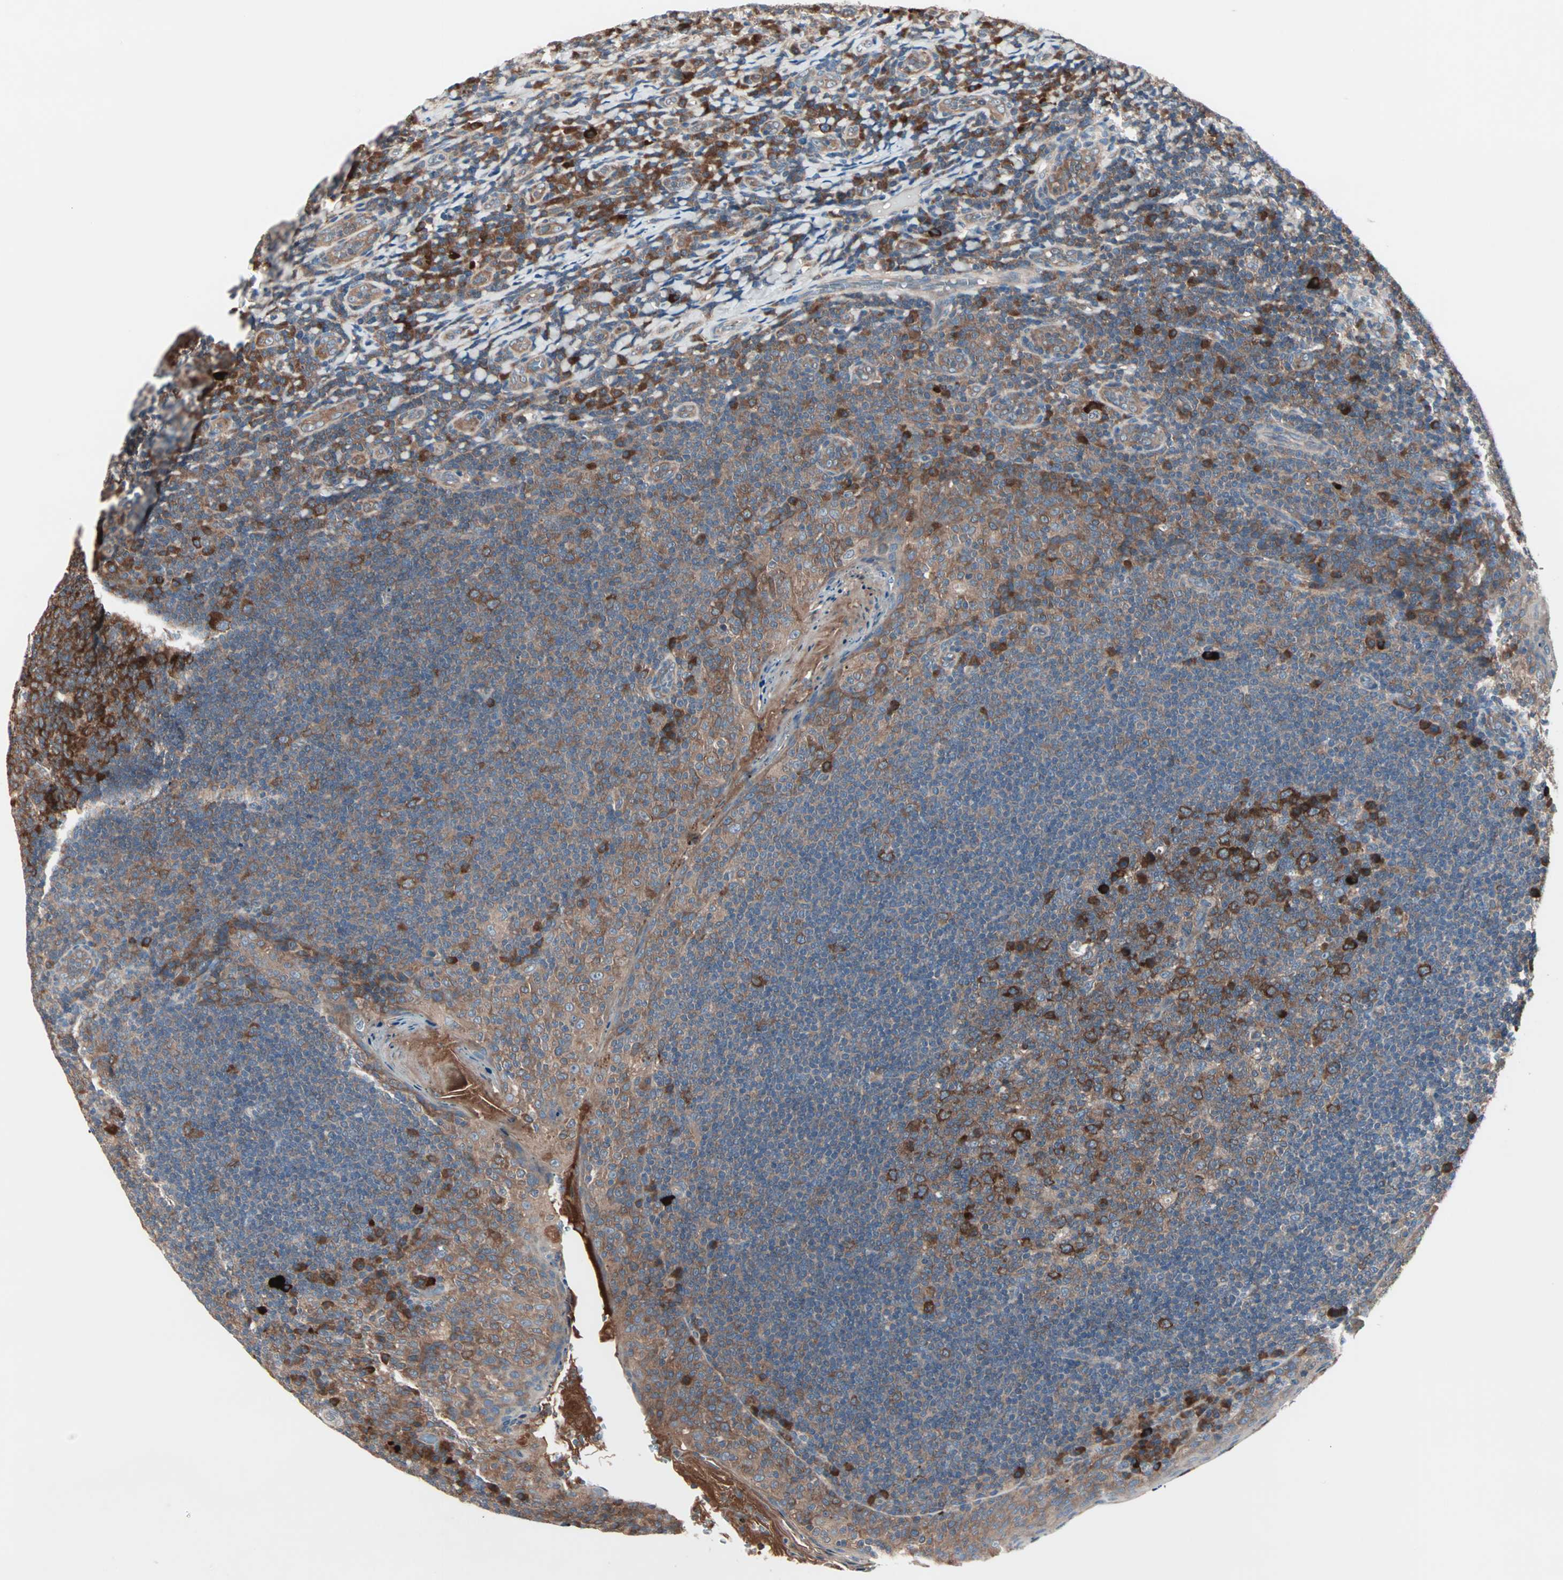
{"staining": {"intensity": "strong", "quantity": ">75%", "location": "cytoplasmic/membranous"}, "tissue": "tonsil", "cell_type": "Germinal center cells", "image_type": "normal", "snomed": [{"axis": "morphology", "description": "Normal tissue, NOS"}, {"axis": "topography", "description": "Tonsil"}], "caption": "Approximately >75% of germinal center cells in normal human tonsil reveal strong cytoplasmic/membranous protein positivity as visualized by brown immunohistochemical staining.", "gene": "CAD", "patient": {"sex": "male", "age": 17}}